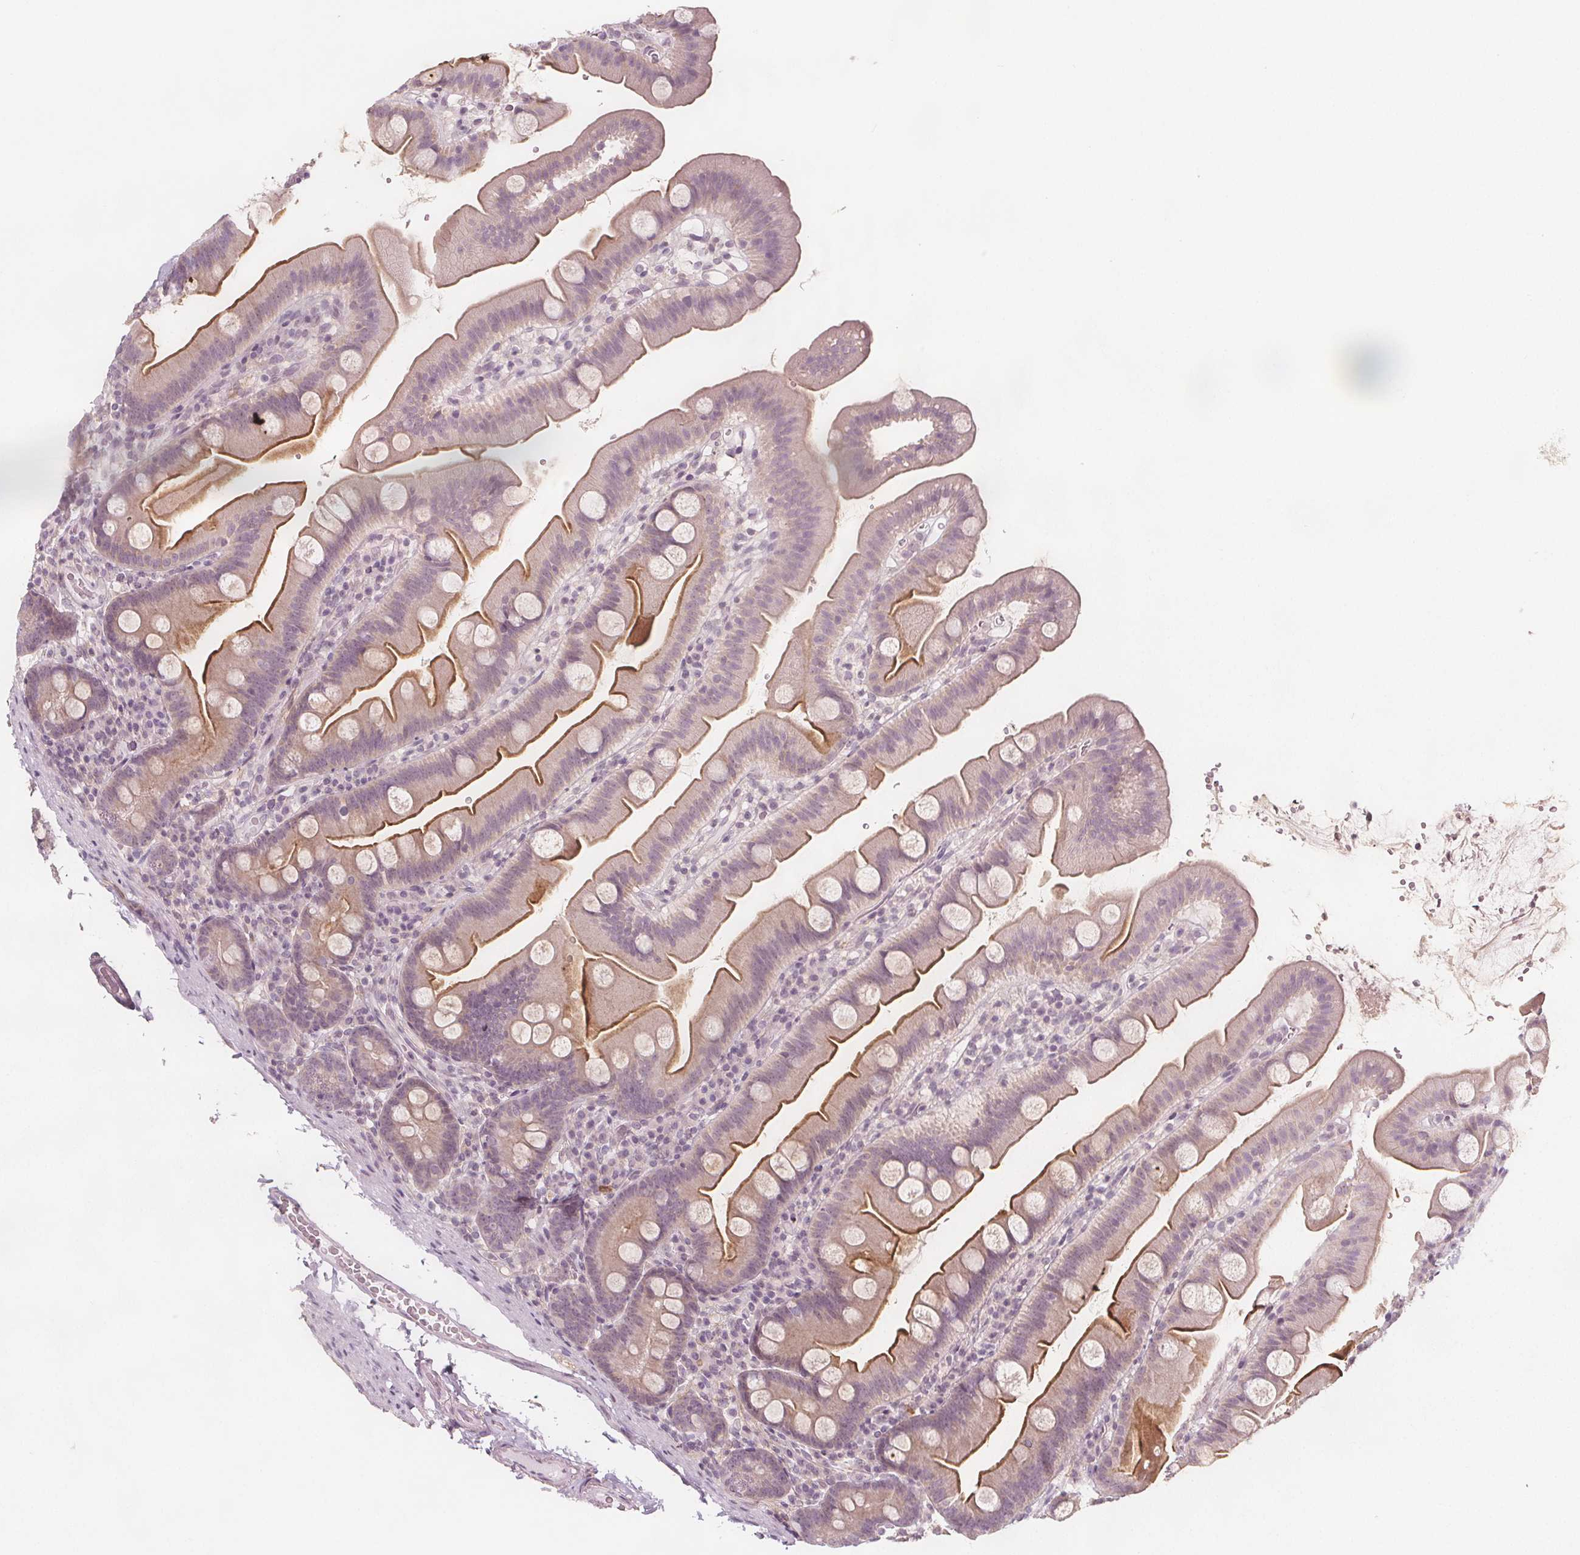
{"staining": {"intensity": "moderate", "quantity": "25%-75%", "location": "cytoplasmic/membranous"}, "tissue": "small intestine", "cell_type": "Glandular cells", "image_type": "normal", "snomed": [{"axis": "morphology", "description": "Normal tissue, NOS"}, {"axis": "topography", "description": "Small intestine"}], "caption": "Immunohistochemistry (IHC) of benign small intestine displays medium levels of moderate cytoplasmic/membranous staining in about 25%-75% of glandular cells.", "gene": "C1orf167", "patient": {"sex": "female", "age": 68}}